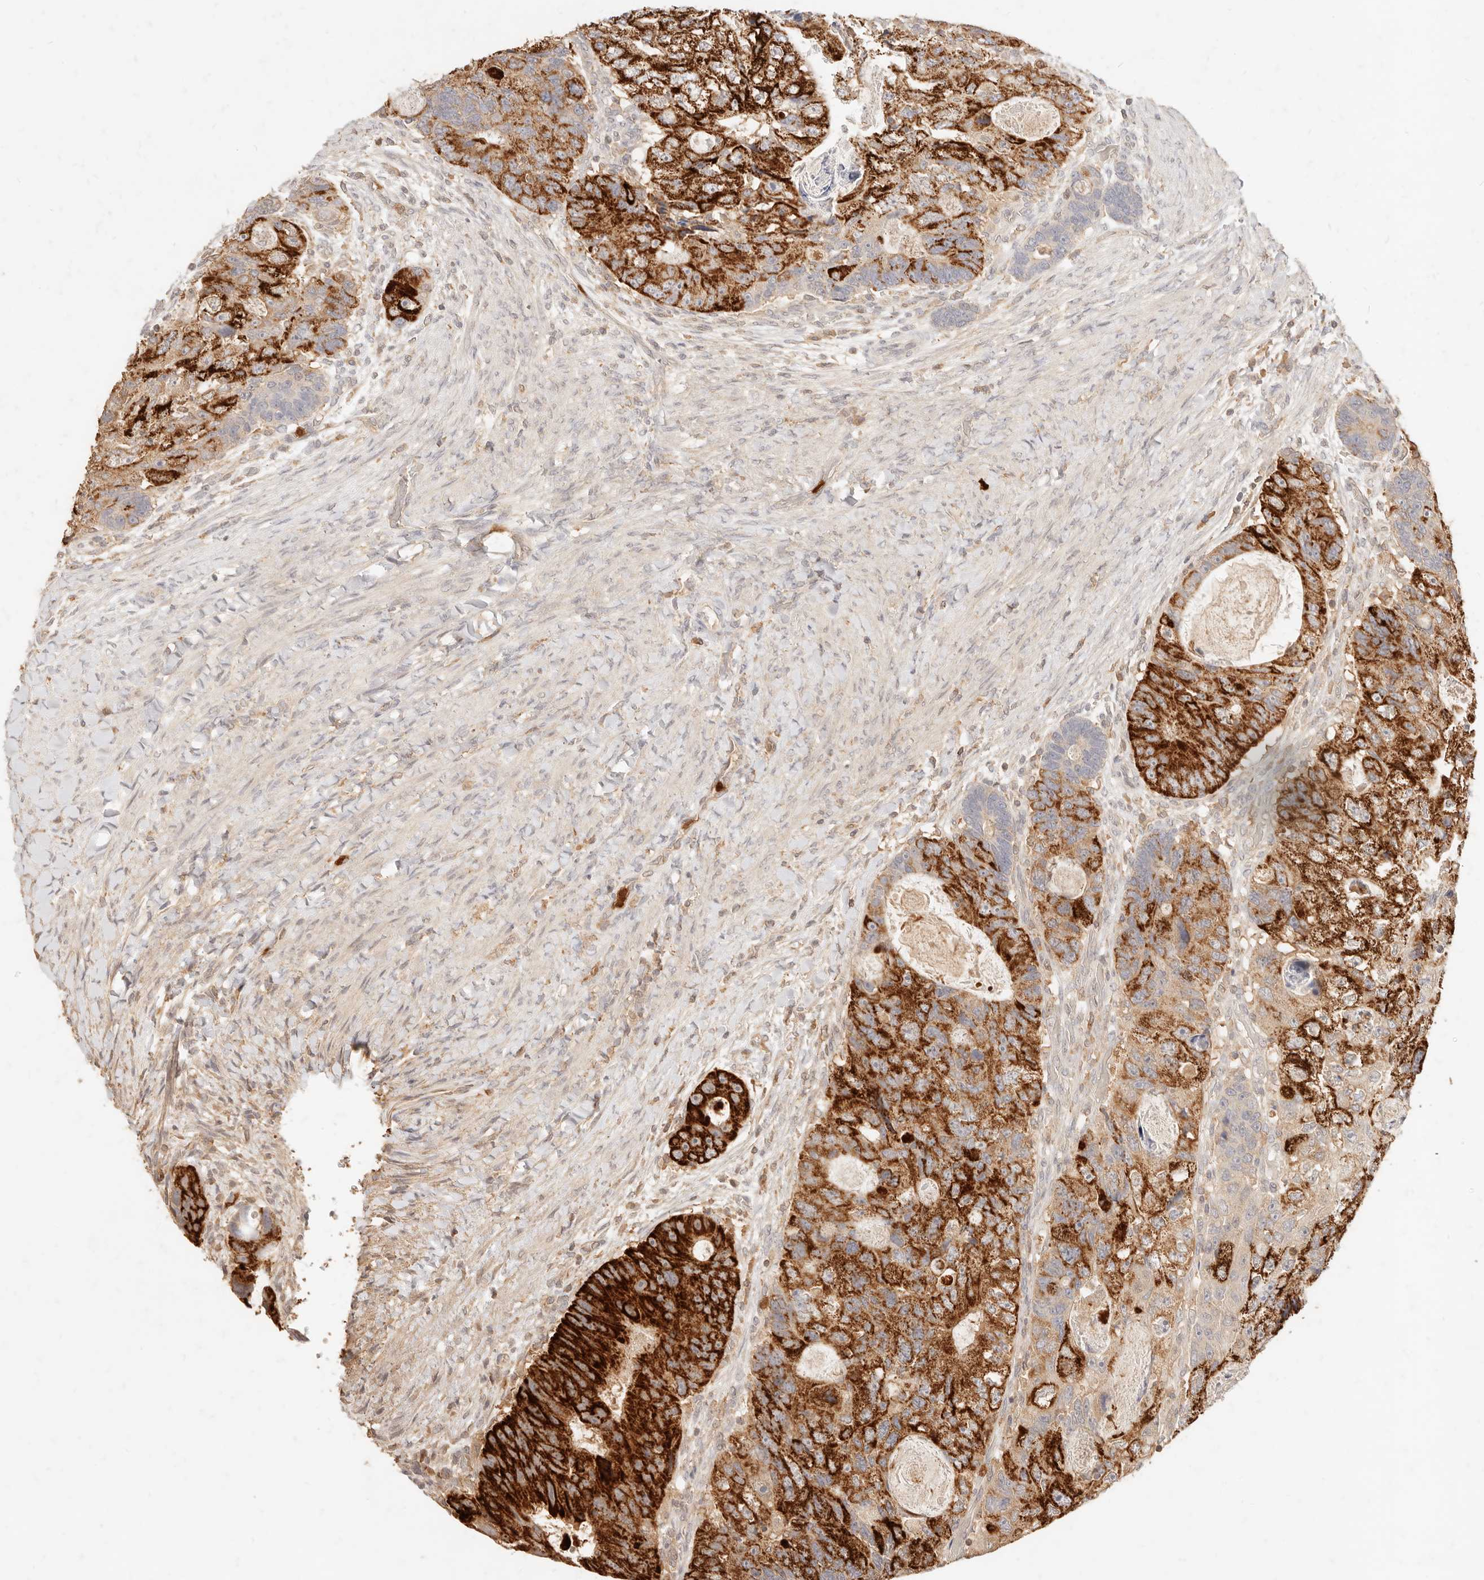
{"staining": {"intensity": "strong", "quantity": ">75%", "location": "cytoplasmic/membranous"}, "tissue": "colorectal cancer", "cell_type": "Tumor cells", "image_type": "cancer", "snomed": [{"axis": "morphology", "description": "Adenocarcinoma, NOS"}, {"axis": "topography", "description": "Rectum"}], "caption": "Immunohistochemistry (IHC) of human colorectal cancer shows high levels of strong cytoplasmic/membranous staining in about >75% of tumor cells.", "gene": "TMTC2", "patient": {"sex": "male", "age": 59}}